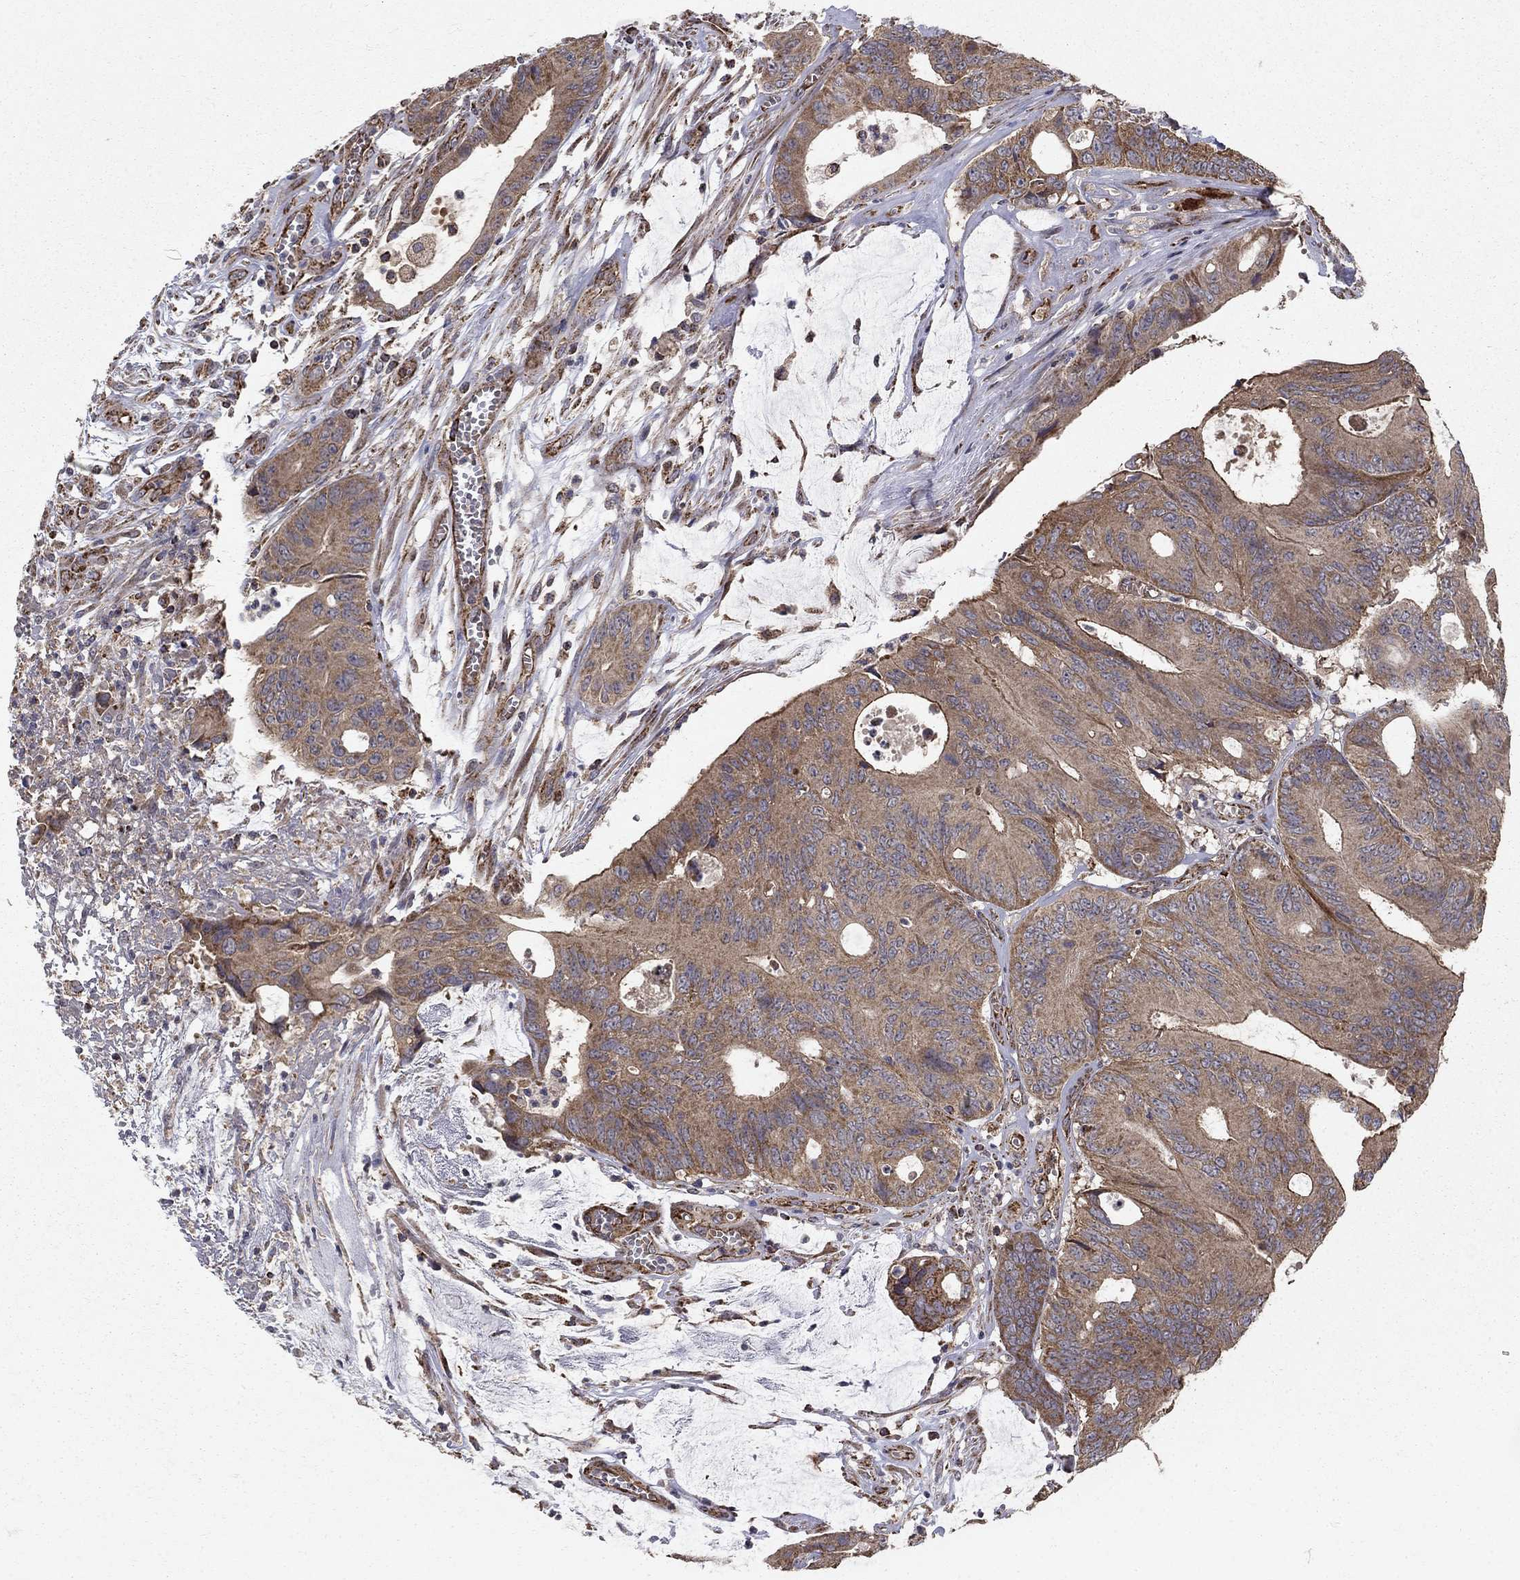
{"staining": {"intensity": "strong", "quantity": "<25%", "location": "cytoplasmic/membranous"}, "tissue": "colorectal cancer", "cell_type": "Tumor cells", "image_type": "cancer", "snomed": [{"axis": "morphology", "description": "Normal tissue, NOS"}, {"axis": "morphology", "description": "Adenocarcinoma, NOS"}, {"axis": "topography", "description": "Colon"}], "caption": "A brown stain shows strong cytoplasmic/membranous staining of a protein in colorectal cancer tumor cells.", "gene": "NDUFS8", "patient": {"sex": "male", "age": 65}}